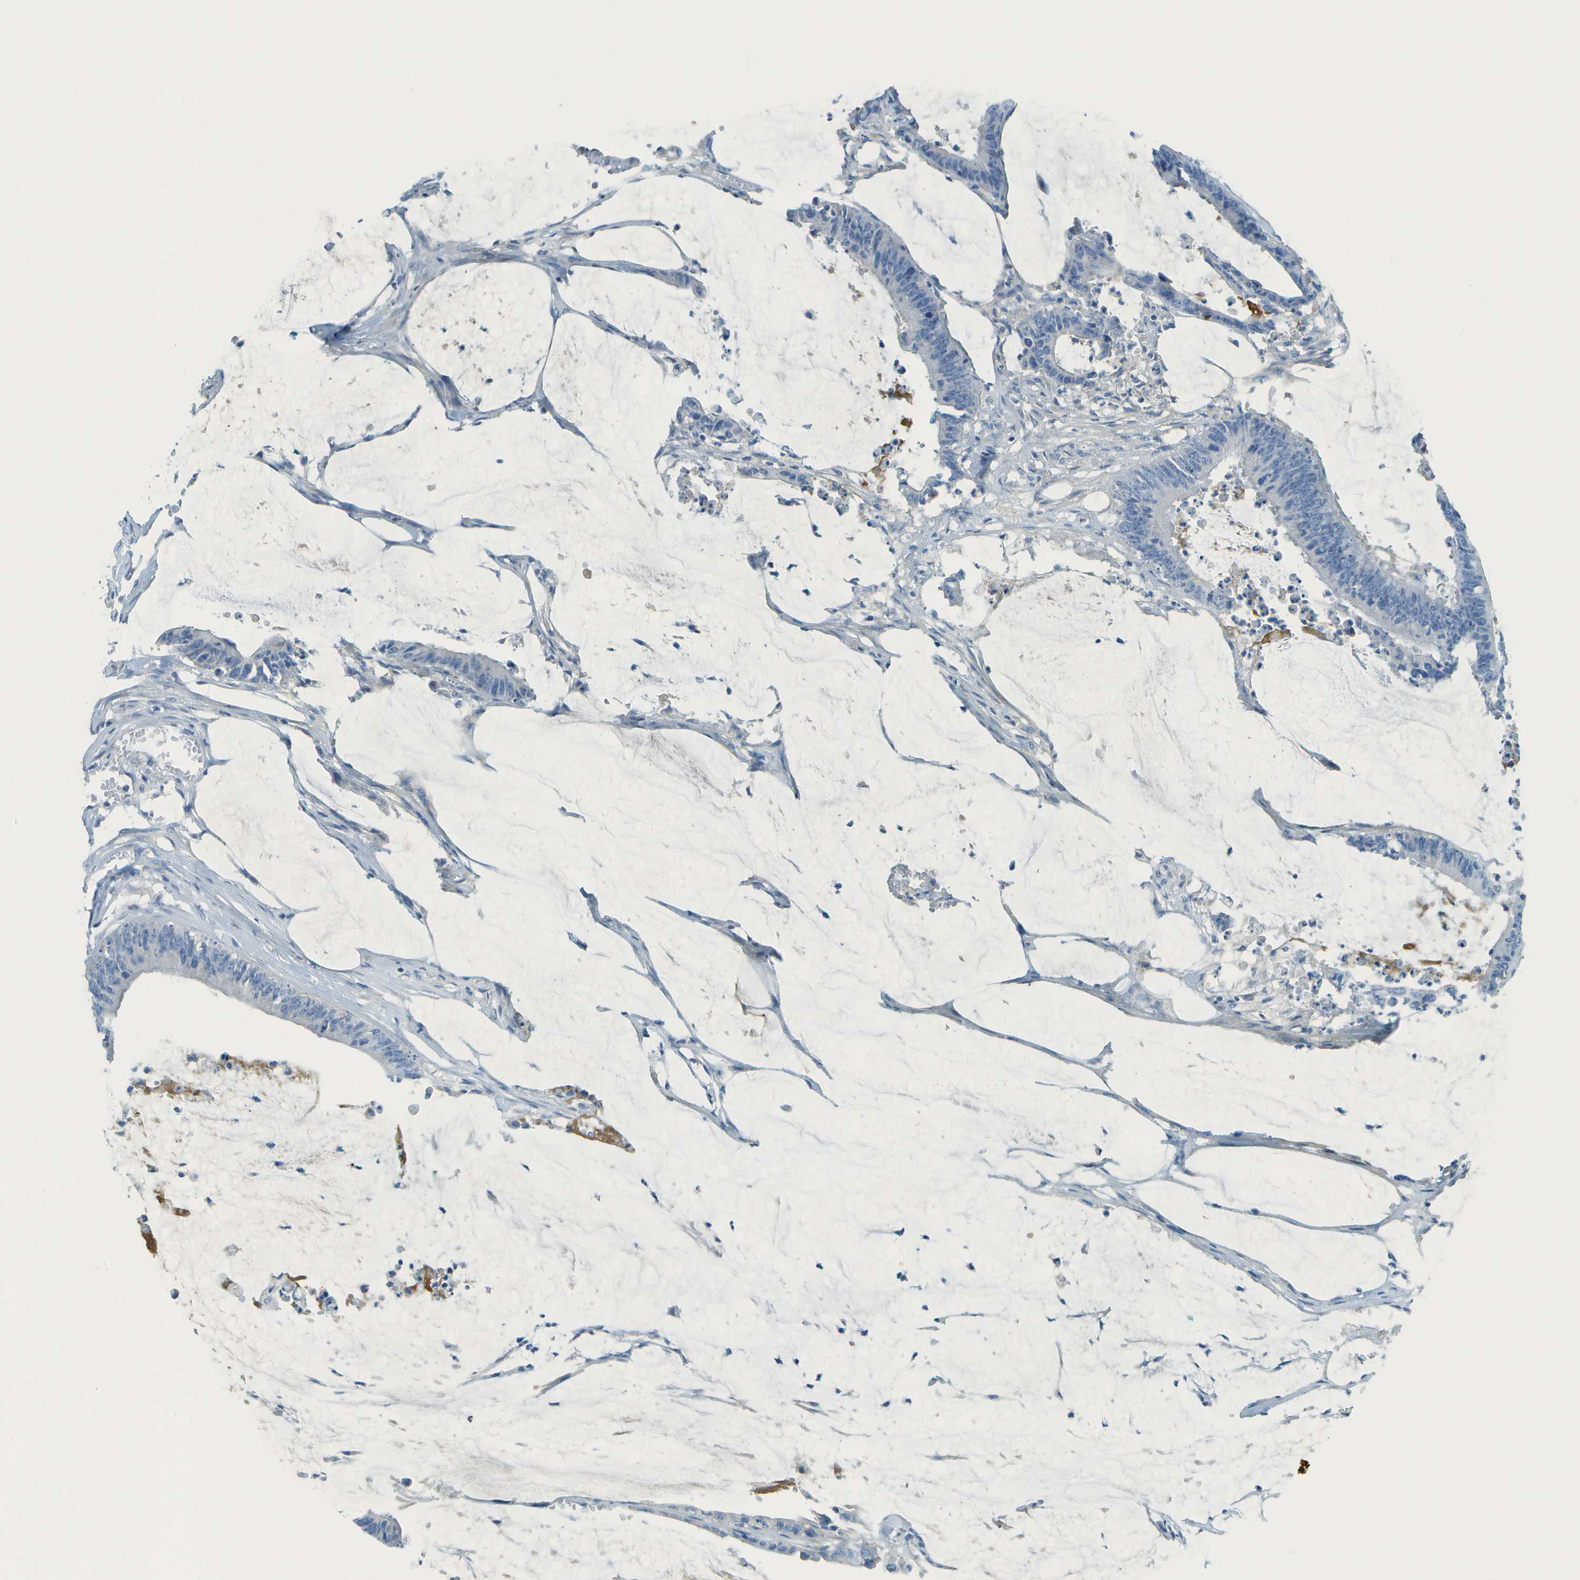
{"staining": {"intensity": "negative", "quantity": "none", "location": "none"}, "tissue": "colorectal cancer", "cell_type": "Tumor cells", "image_type": "cancer", "snomed": [{"axis": "morphology", "description": "Adenocarcinoma, NOS"}, {"axis": "topography", "description": "Rectum"}], "caption": "Colorectal adenocarcinoma stained for a protein using immunohistochemistry (IHC) shows no staining tumor cells.", "gene": "C1S", "patient": {"sex": "female", "age": 66}}